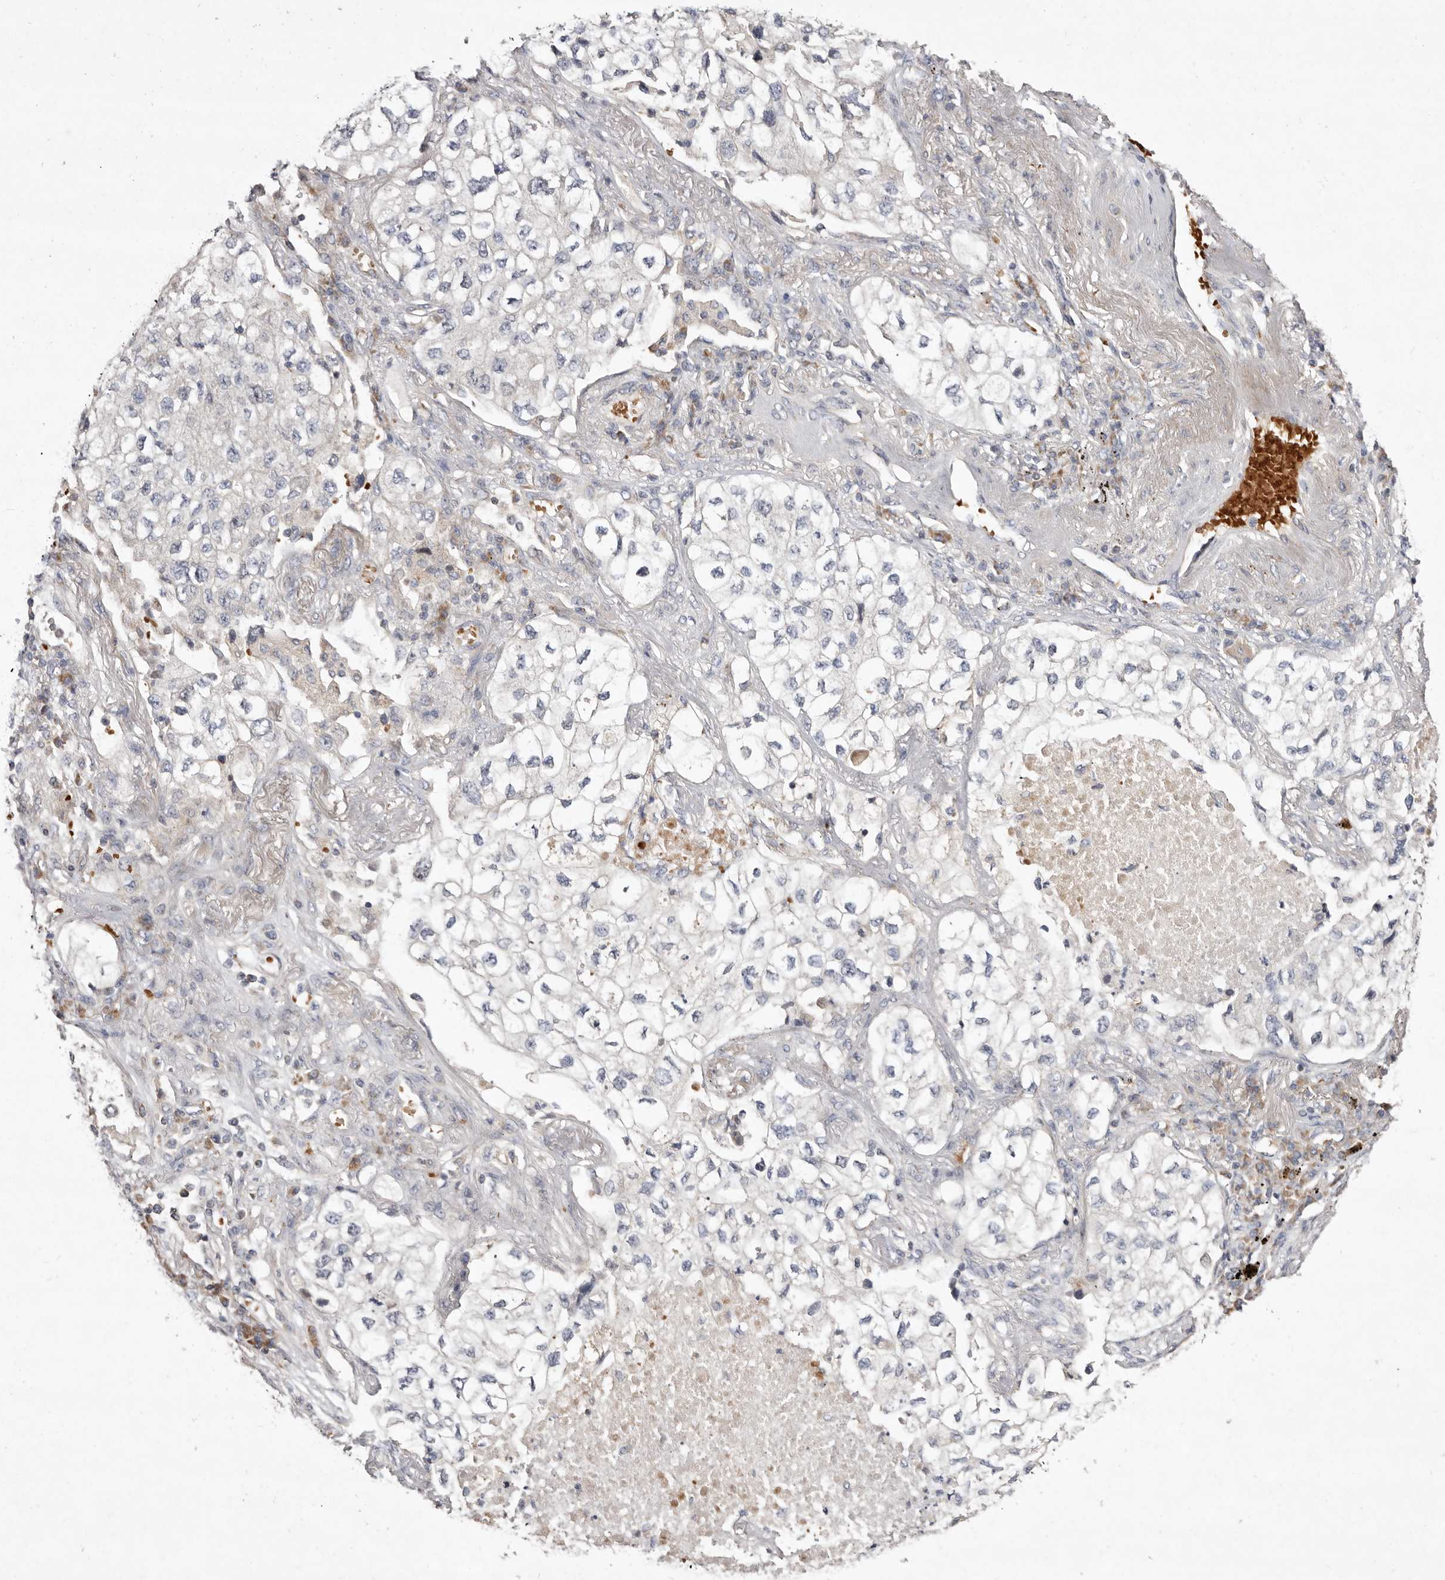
{"staining": {"intensity": "negative", "quantity": "none", "location": "none"}, "tissue": "lung cancer", "cell_type": "Tumor cells", "image_type": "cancer", "snomed": [{"axis": "morphology", "description": "Adenocarcinoma, NOS"}, {"axis": "topography", "description": "Lung"}], "caption": "An IHC micrograph of adenocarcinoma (lung) is shown. There is no staining in tumor cells of adenocarcinoma (lung).", "gene": "SLC25A20", "patient": {"sex": "male", "age": 63}}